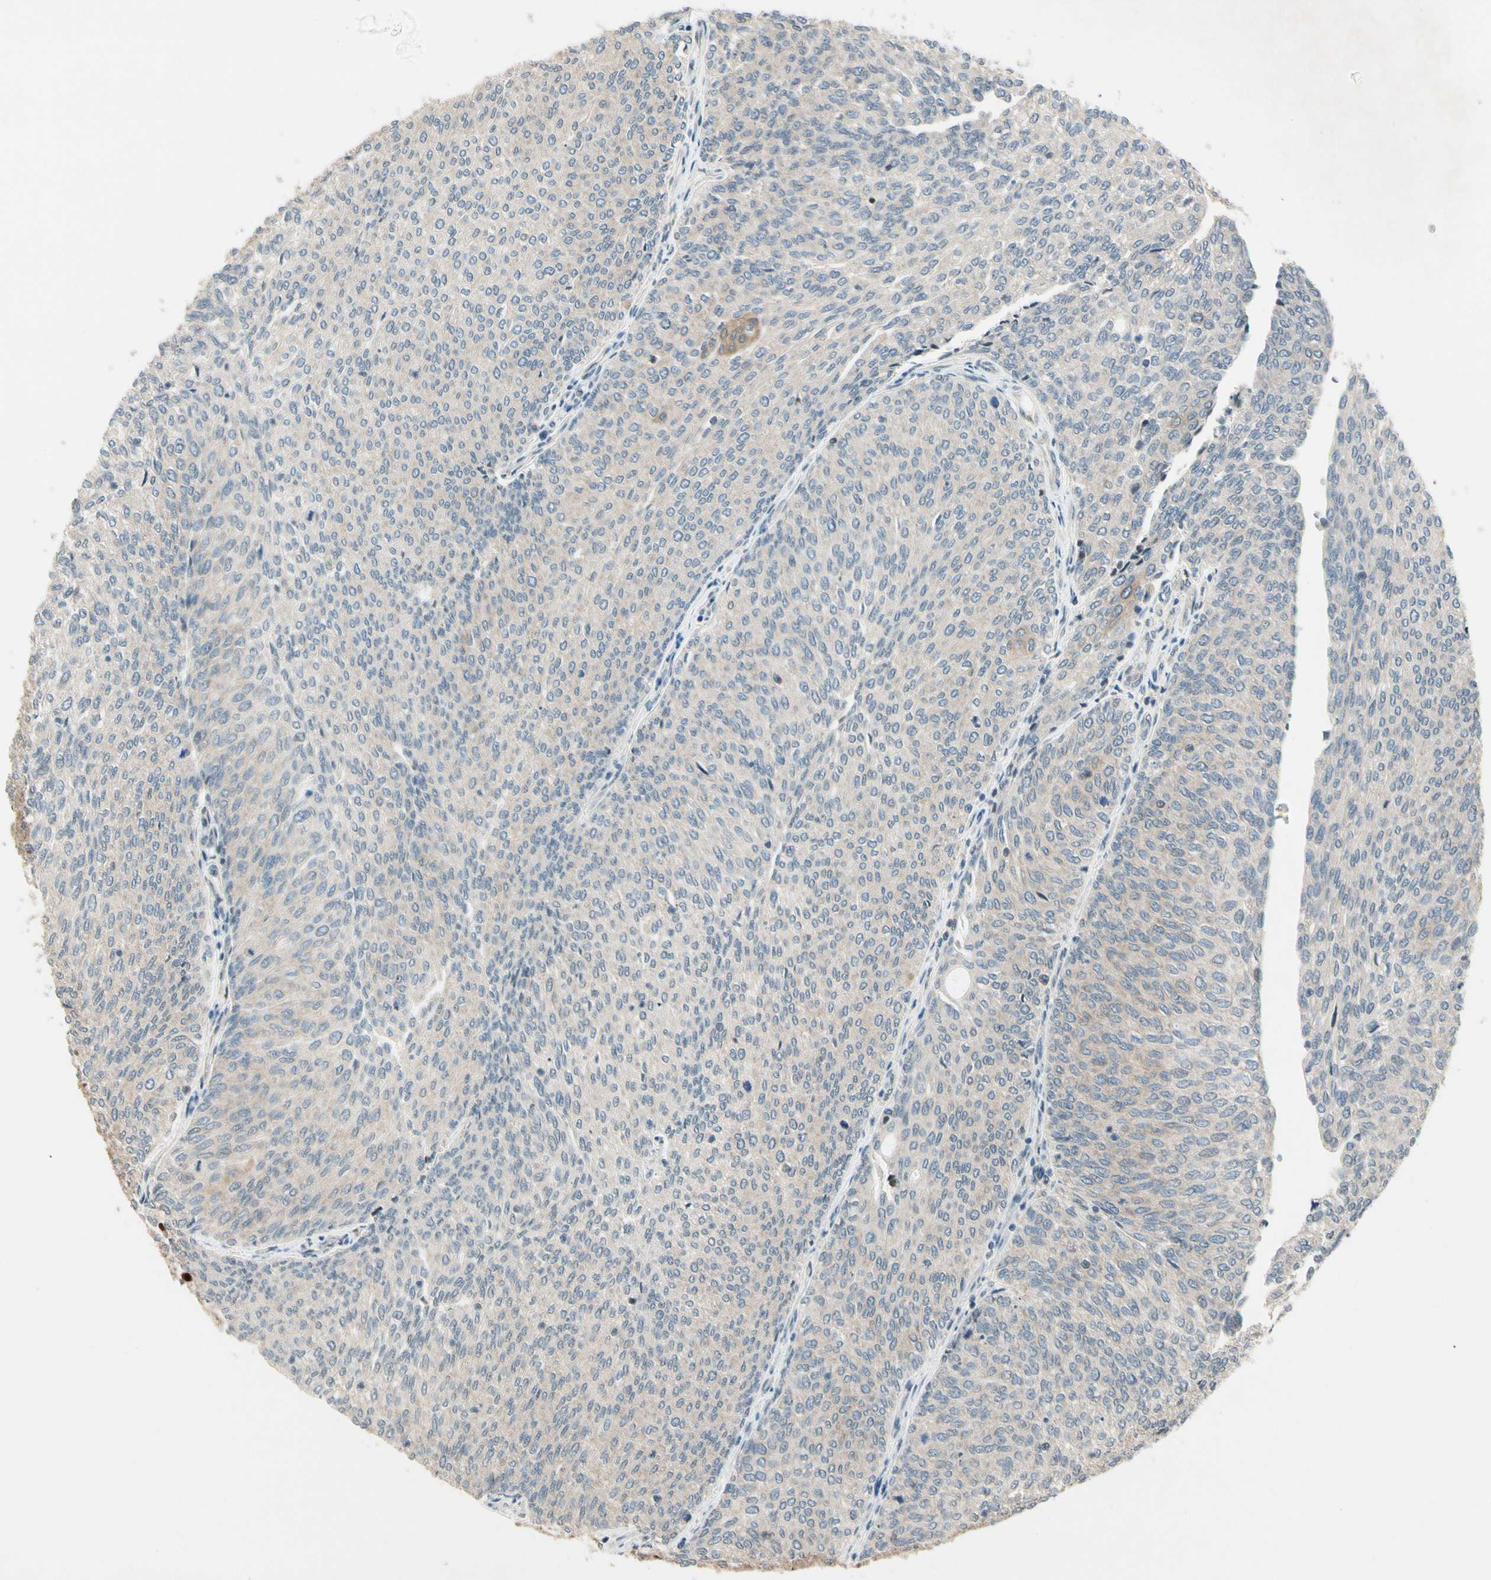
{"staining": {"intensity": "weak", "quantity": "<25%", "location": "cytoplasmic/membranous"}, "tissue": "urothelial cancer", "cell_type": "Tumor cells", "image_type": "cancer", "snomed": [{"axis": "morphology", "description": "Urothelial carcinoma, Low grade"}, {"axis": "topography", "description": "Urinary bladder"}], "caption": "There is no significant staining in tumor cells of low-grade urothelial carcinoma.", "gene": "ZSCAN12", "patient": {"sex": "female", "age": 79}}